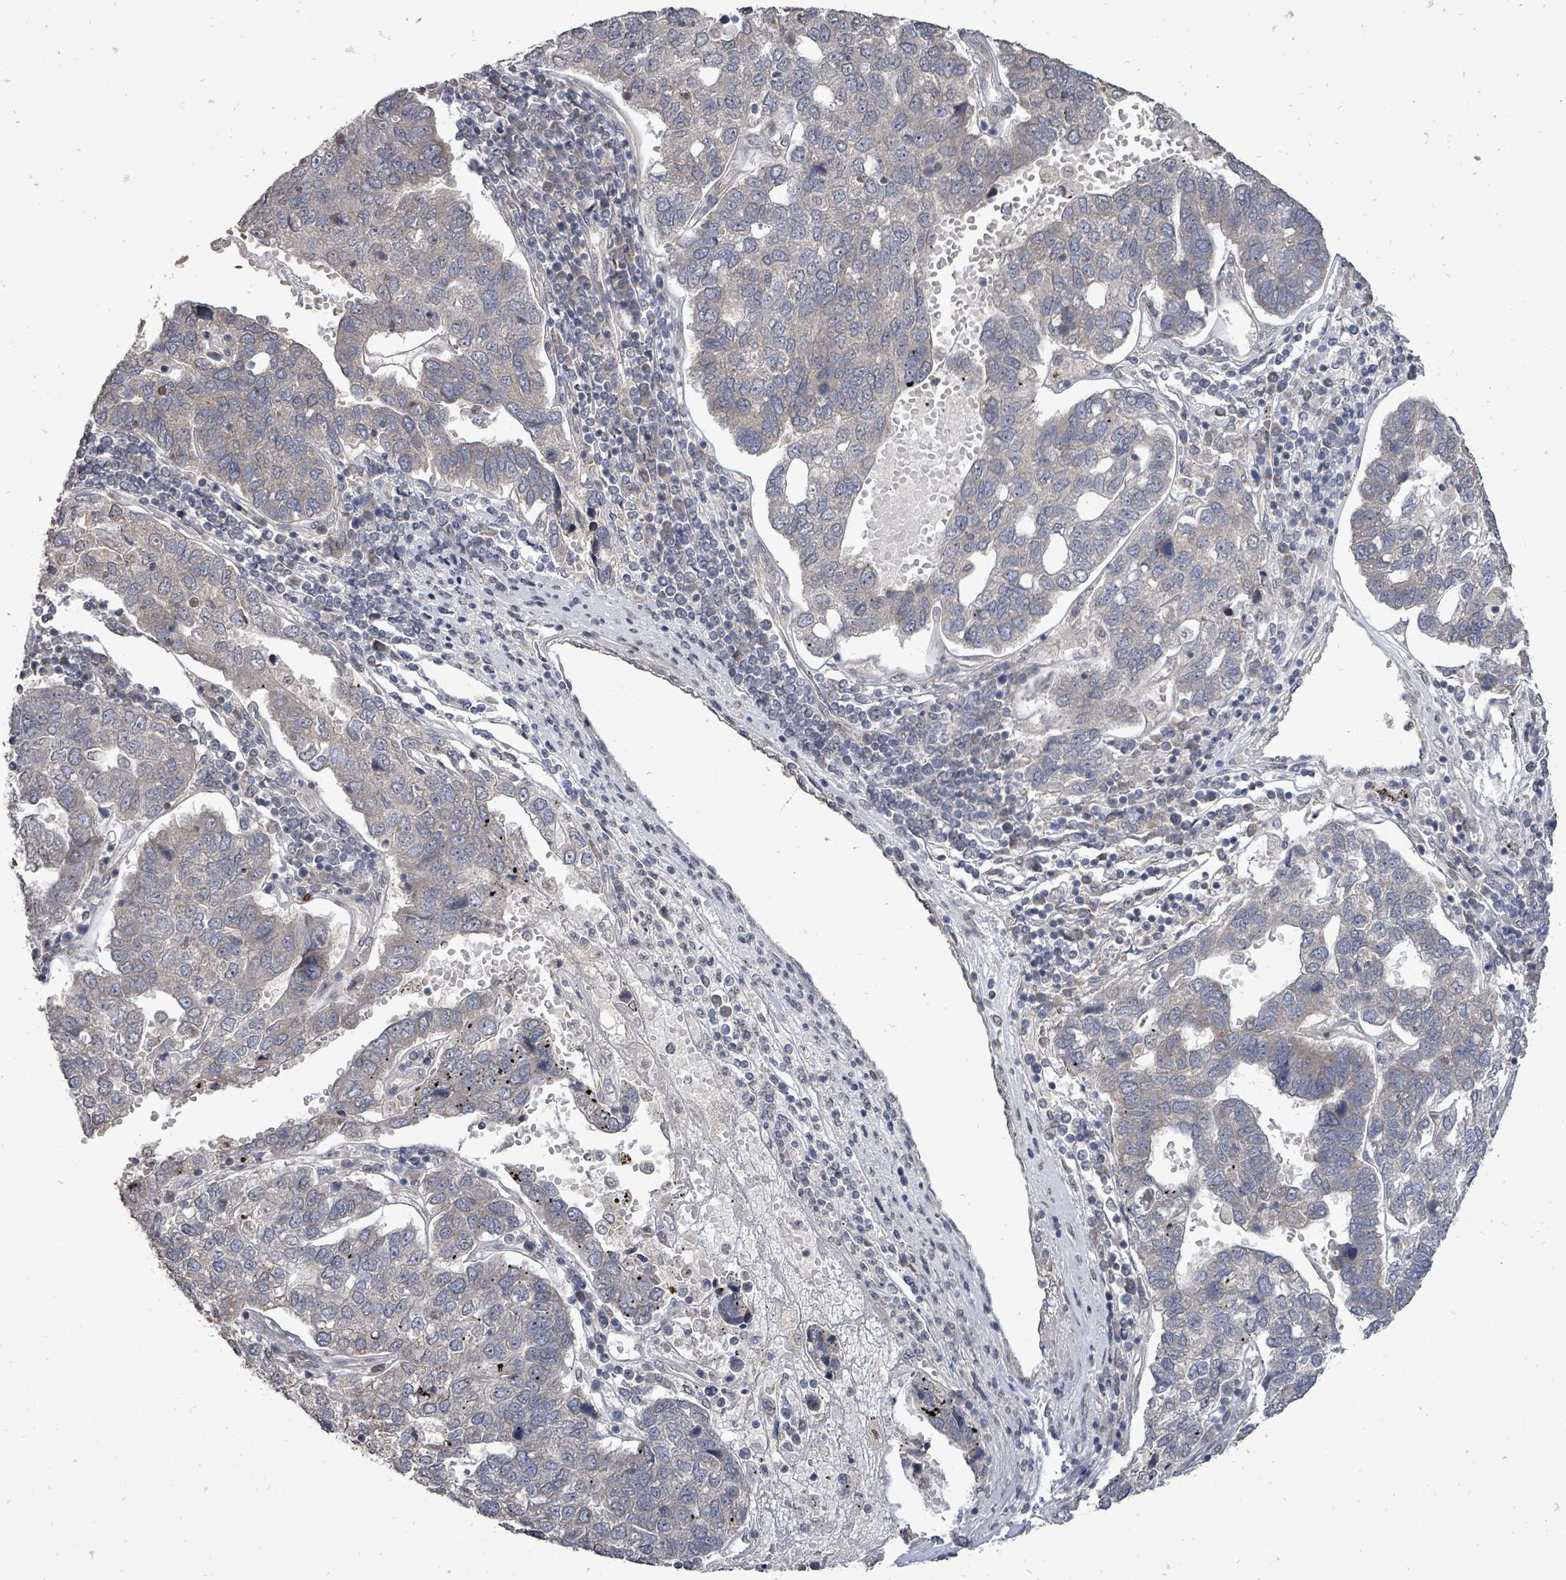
{"staining": {"intensity": "negative", "quantity": "none", "location": "none"}, "tissue": "pancreatic cancer", "cell_type": "Tumor cells", "image_type": "cancer", "snomed": [{"axis": "morphology", "description": "Adenocarcinoma, NOS"}, {"axis": "topography", "description": "Pancreas"}], "caption": "DAB immunohistochemical staining of pancreatic cancer displays no significant staining in tumor cells.", "gene": "RALGAPB", "patient": {"sex": "female", "age": 61}}